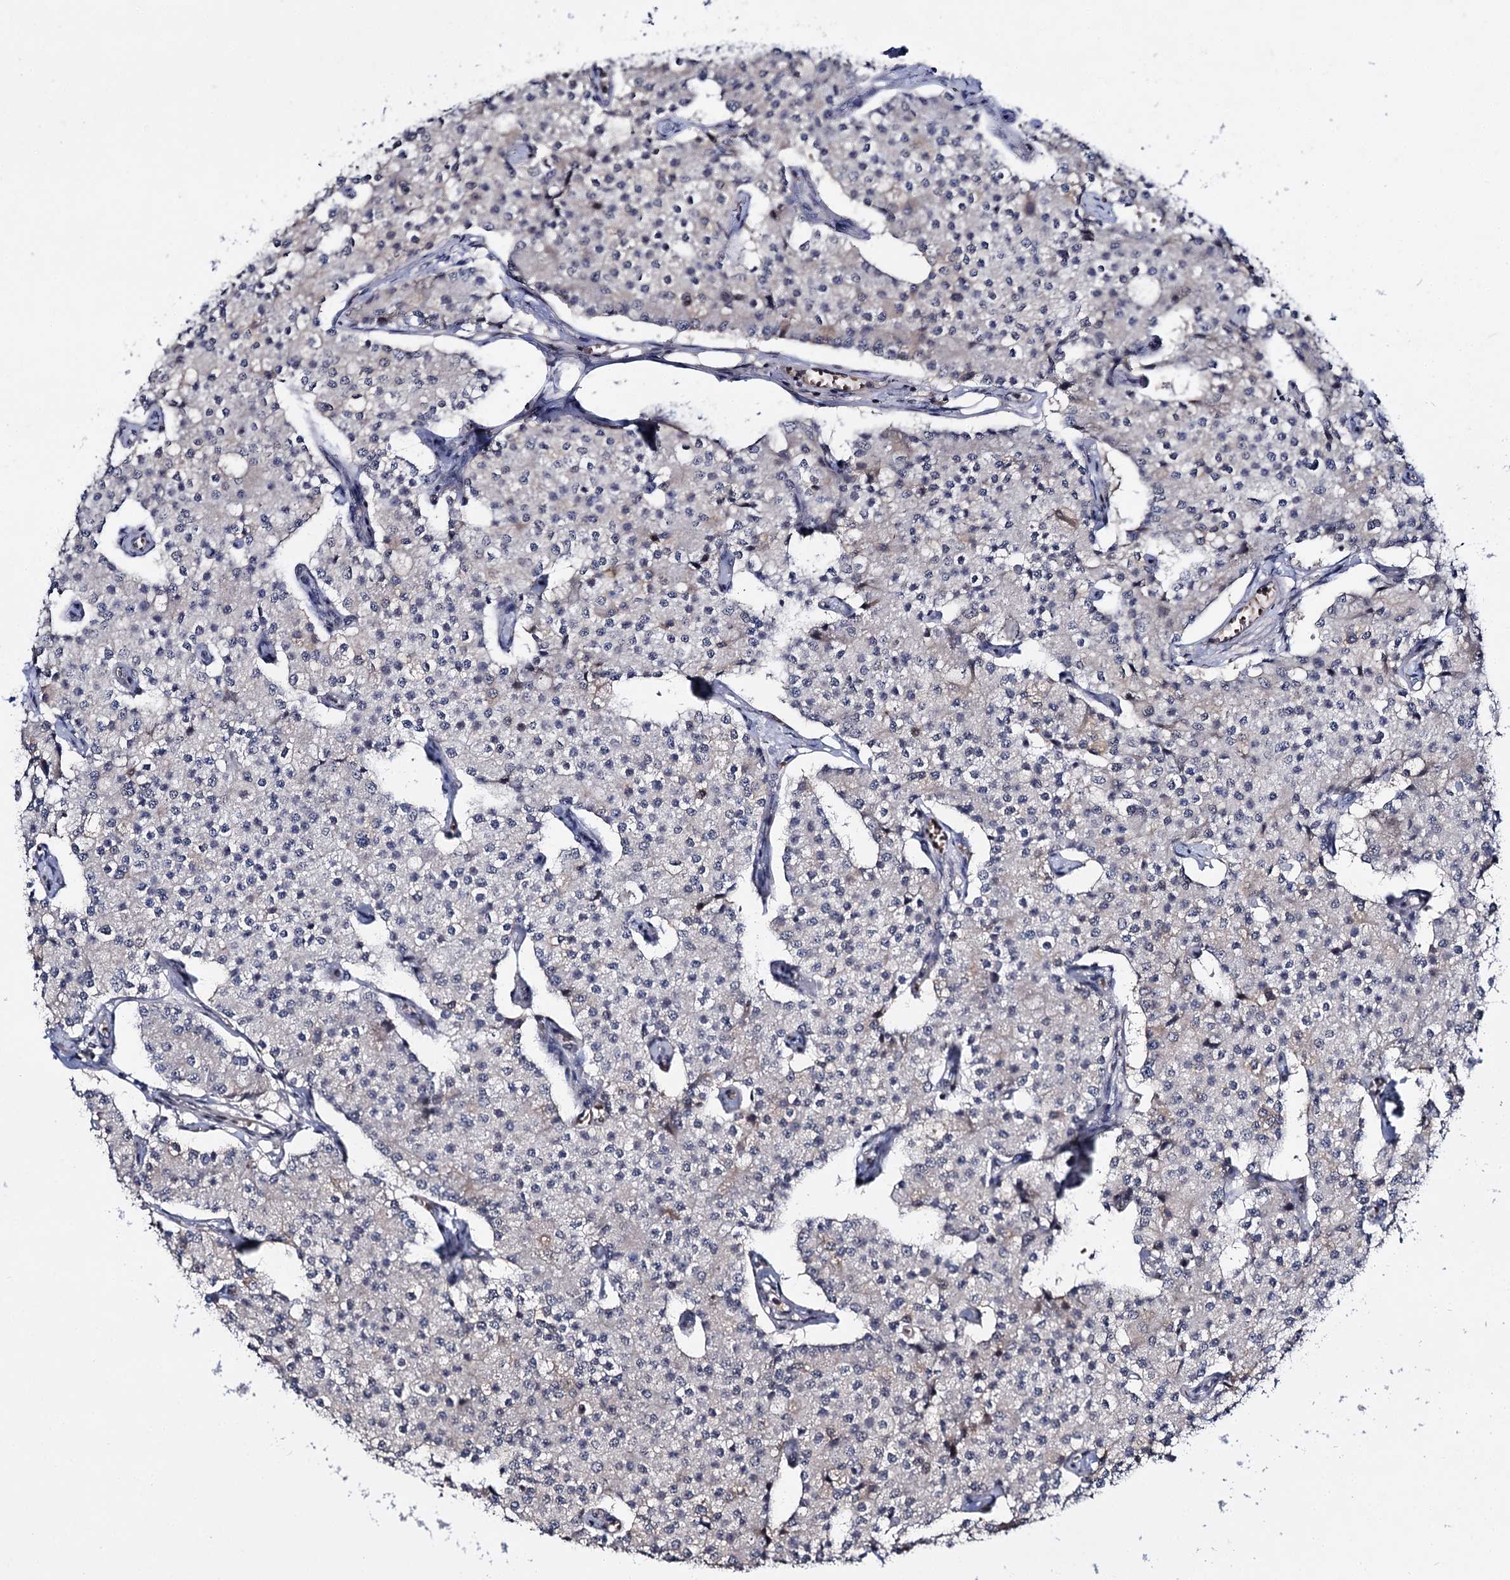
{"staining": {"intensity": "weak", "quantity": "<25%", "location": "cytoplasmic/membranous"}, "tissue": "carcinoid", "cell_type": "Tumor cells", "image_type": "cancer", "snomed": [{"axis": "morphology", "description": "Carcinoid, malignant, NOS"}, {"axis": "topography", "description": "Colon"}], "caption": "Immunohistochemistry of human malignant carcinoid exhibits no positivity in tumor cells.", "gene": "SUPT20H", "patient": {"sex": "female", "age": 52}}